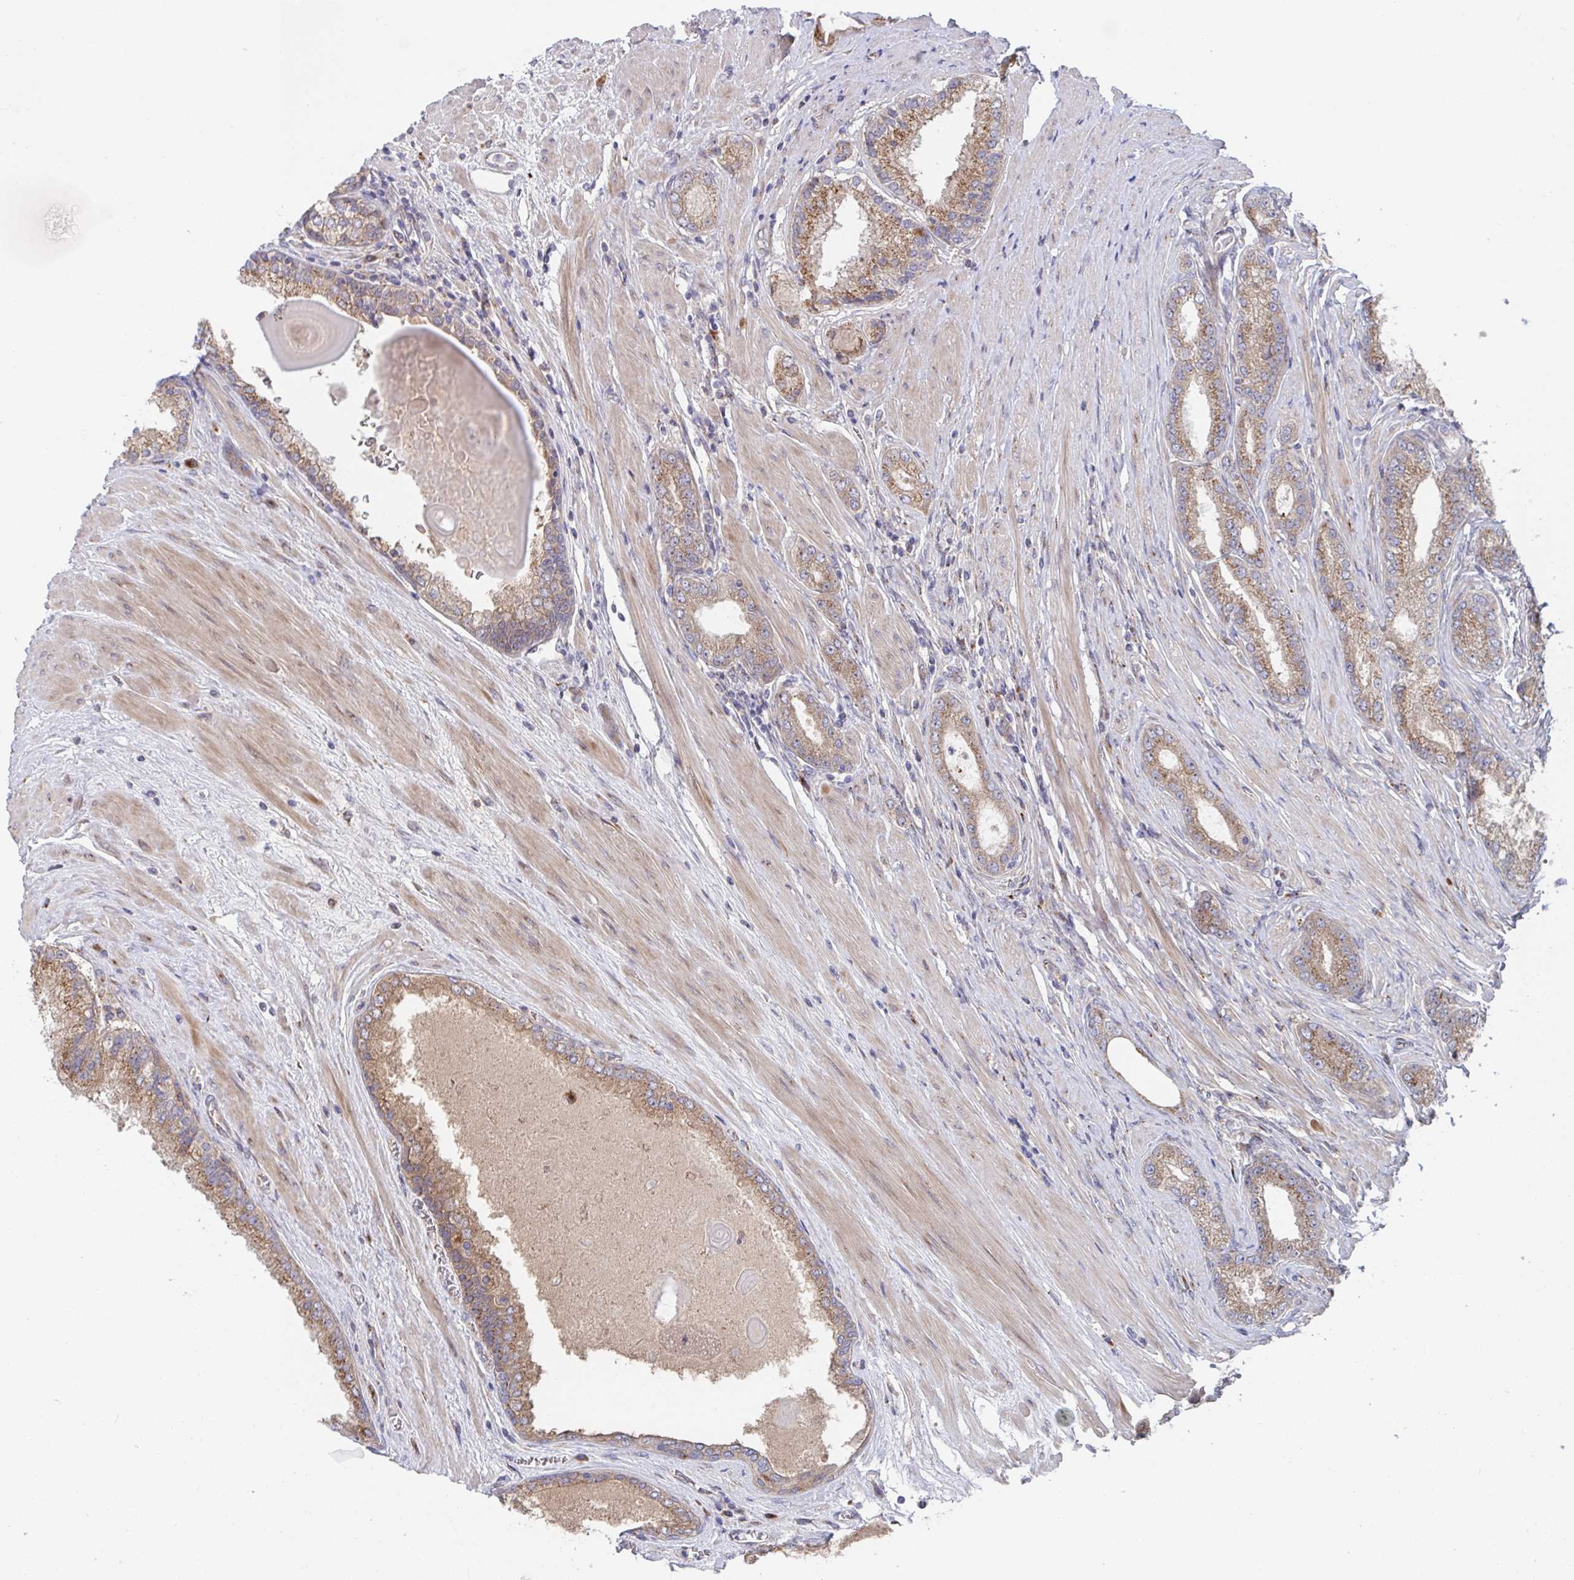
{"staining": {"intensity": "moderate", "quantity": ">75%", "location": "cytoplasmic/membranous"}, "tissue": "prostate cancer", "cell_type": "Tumor cells", "image_type": "cancer", "snomed": [{"axis": "morphology", "description": "Adenocarcinoma, High grade"}, {"axis": "topography", "description": "Prostate"}], "caption": "Human high-grade adenocarcinoma (prostate) stained with a protein marker displays moderate staining in tumor cells.", "gene": "FJX1", "patient": {"sex": "male", "age": 67}}